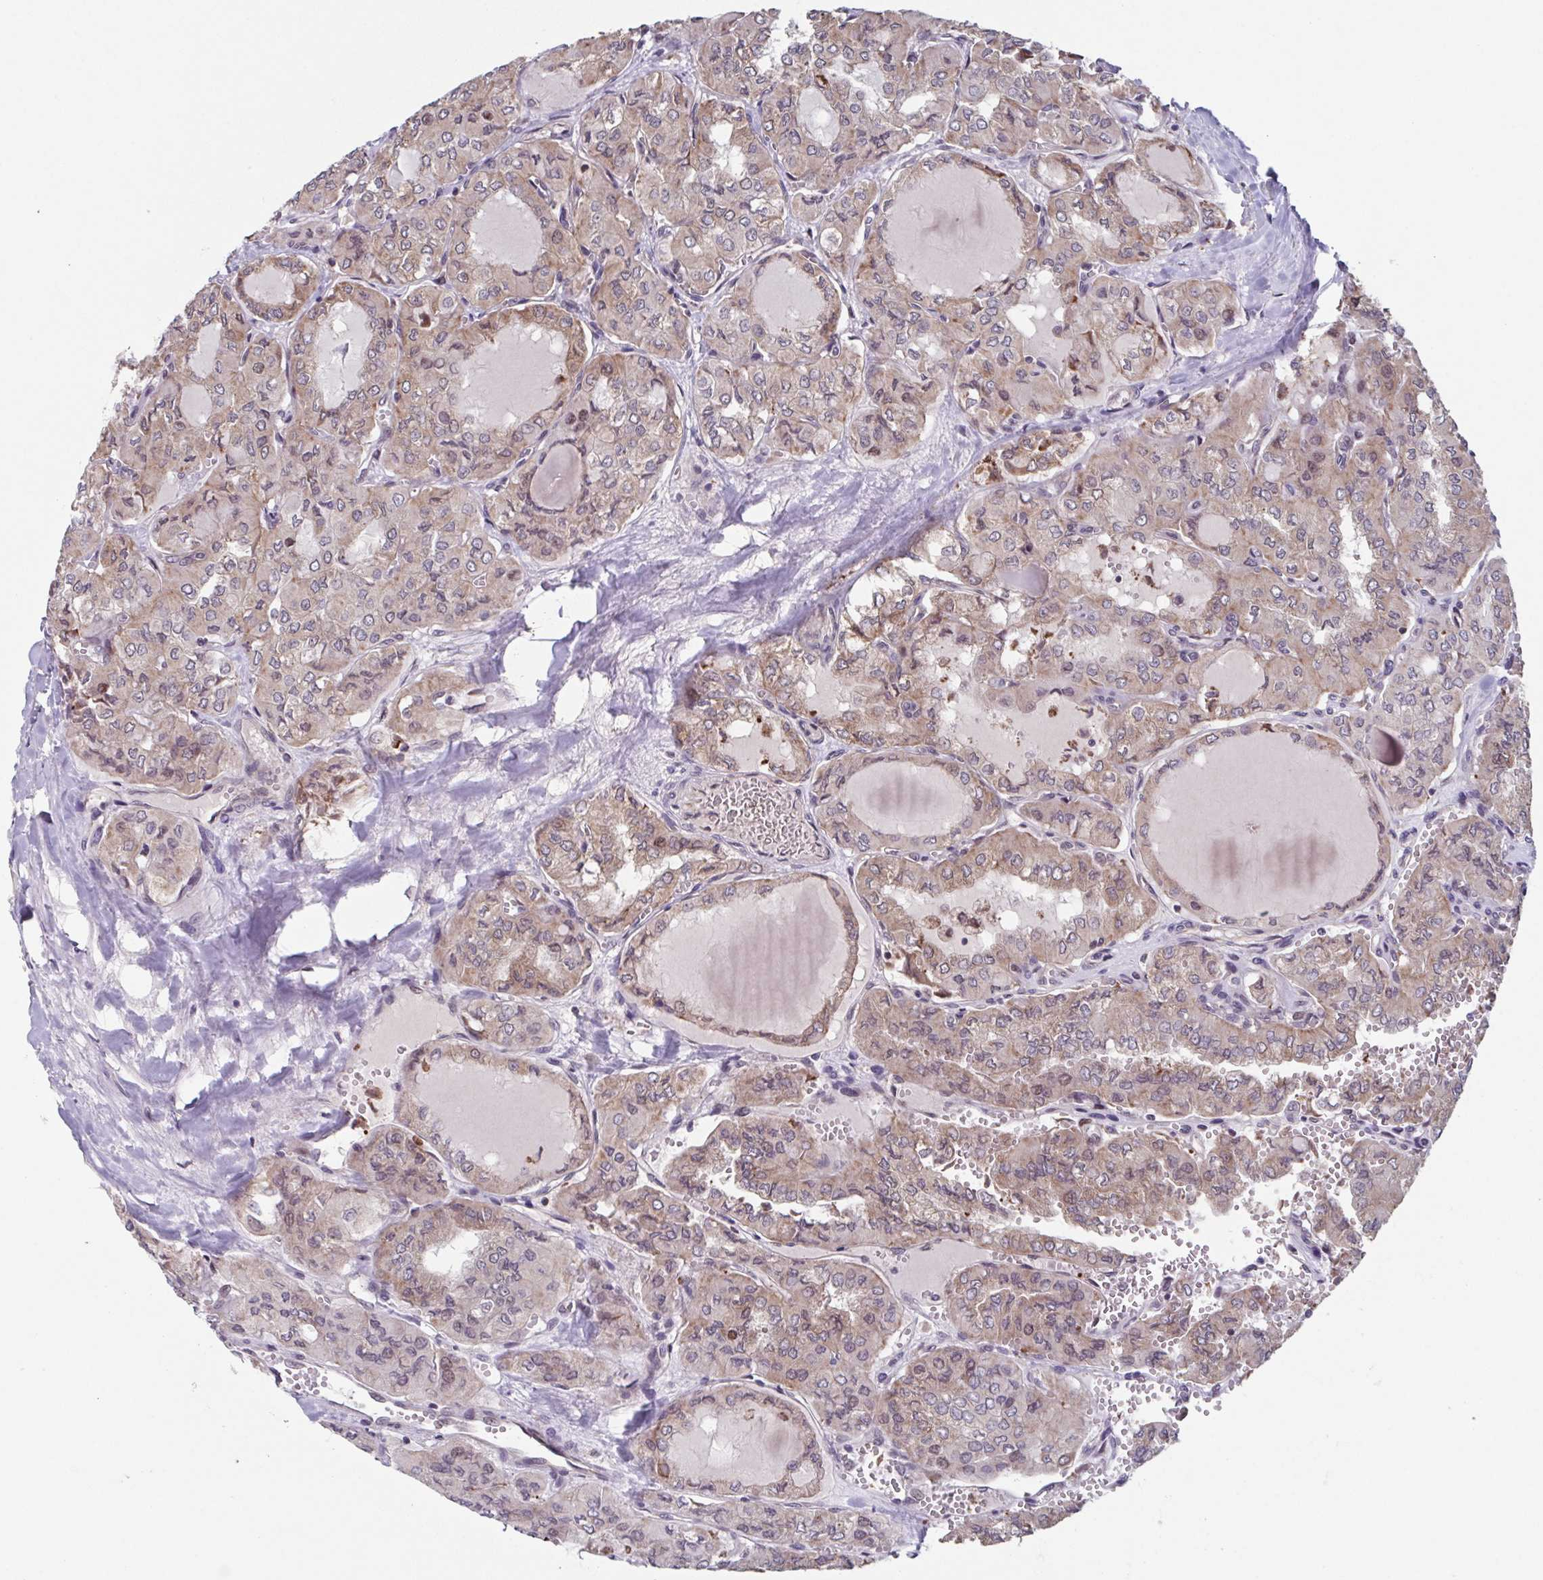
{"staining": {"intensity": "weak", "quantity": ">75%", "location": "cytoplasmic/membranous"}, "tissue": "thyroid cancer", "cell_type": "Tumor cells", "image_type": "cancer", "snomed": [{"axis": "morphology", "description": "Papillary adenocarcinoma, NOS"}, {"axis": "topography", "description": "Thyroid gland"}], "caption": "Protein expression analysis of thyroid papillary adenocarcinoma shows weak cytoplasmic/membranous staining in about >75% of tumor cells. (Brightfield microscopy of DAB IHC at high magnification).", "gene": "TTC19", "patient": {"sex": "male", "age": 20}}